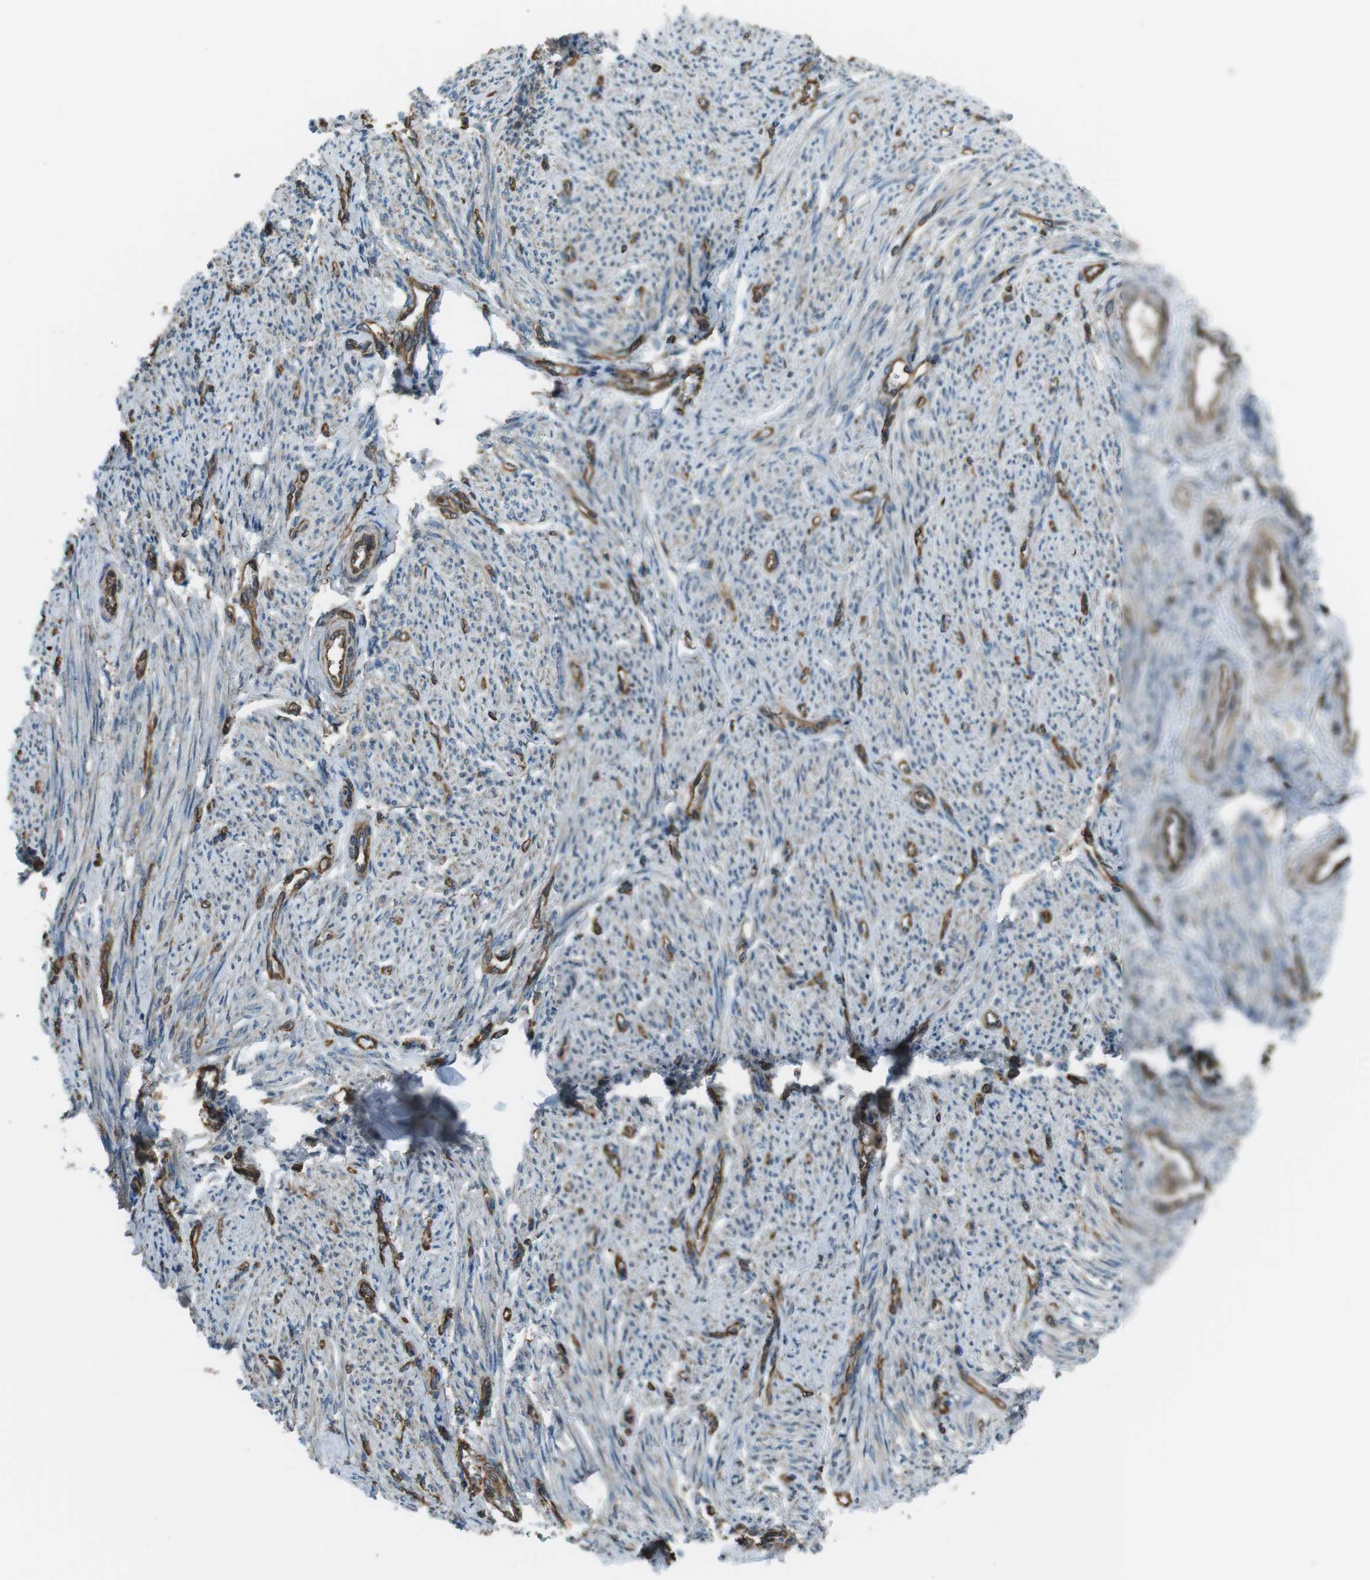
{"staining": {"intensity": "weak", "quantity": "25%-75%", "location": "cytoplasmic/membranous"}, "tissue": "smooth muscle", "cell_type": "Smooth muscle cells", "image_type": "normal", "snomed": [{"axis": "morphology", "description": "Normal tissue, NOS"}, {"axis": "topography", "description": "Smooth muscle"}], "caption": "IHC photomicrograph of normal smooth muscle: human smooth muscle stained using immunohistochemistry shows low levels of weak protein expression localized specifically in the cytoplasmic/membranous of smooth muscle cells, appearing as a cytoplasmic/membranous brown color.", "gene": "PA2G4", "patient": {"sex": "female", "age": 65}}